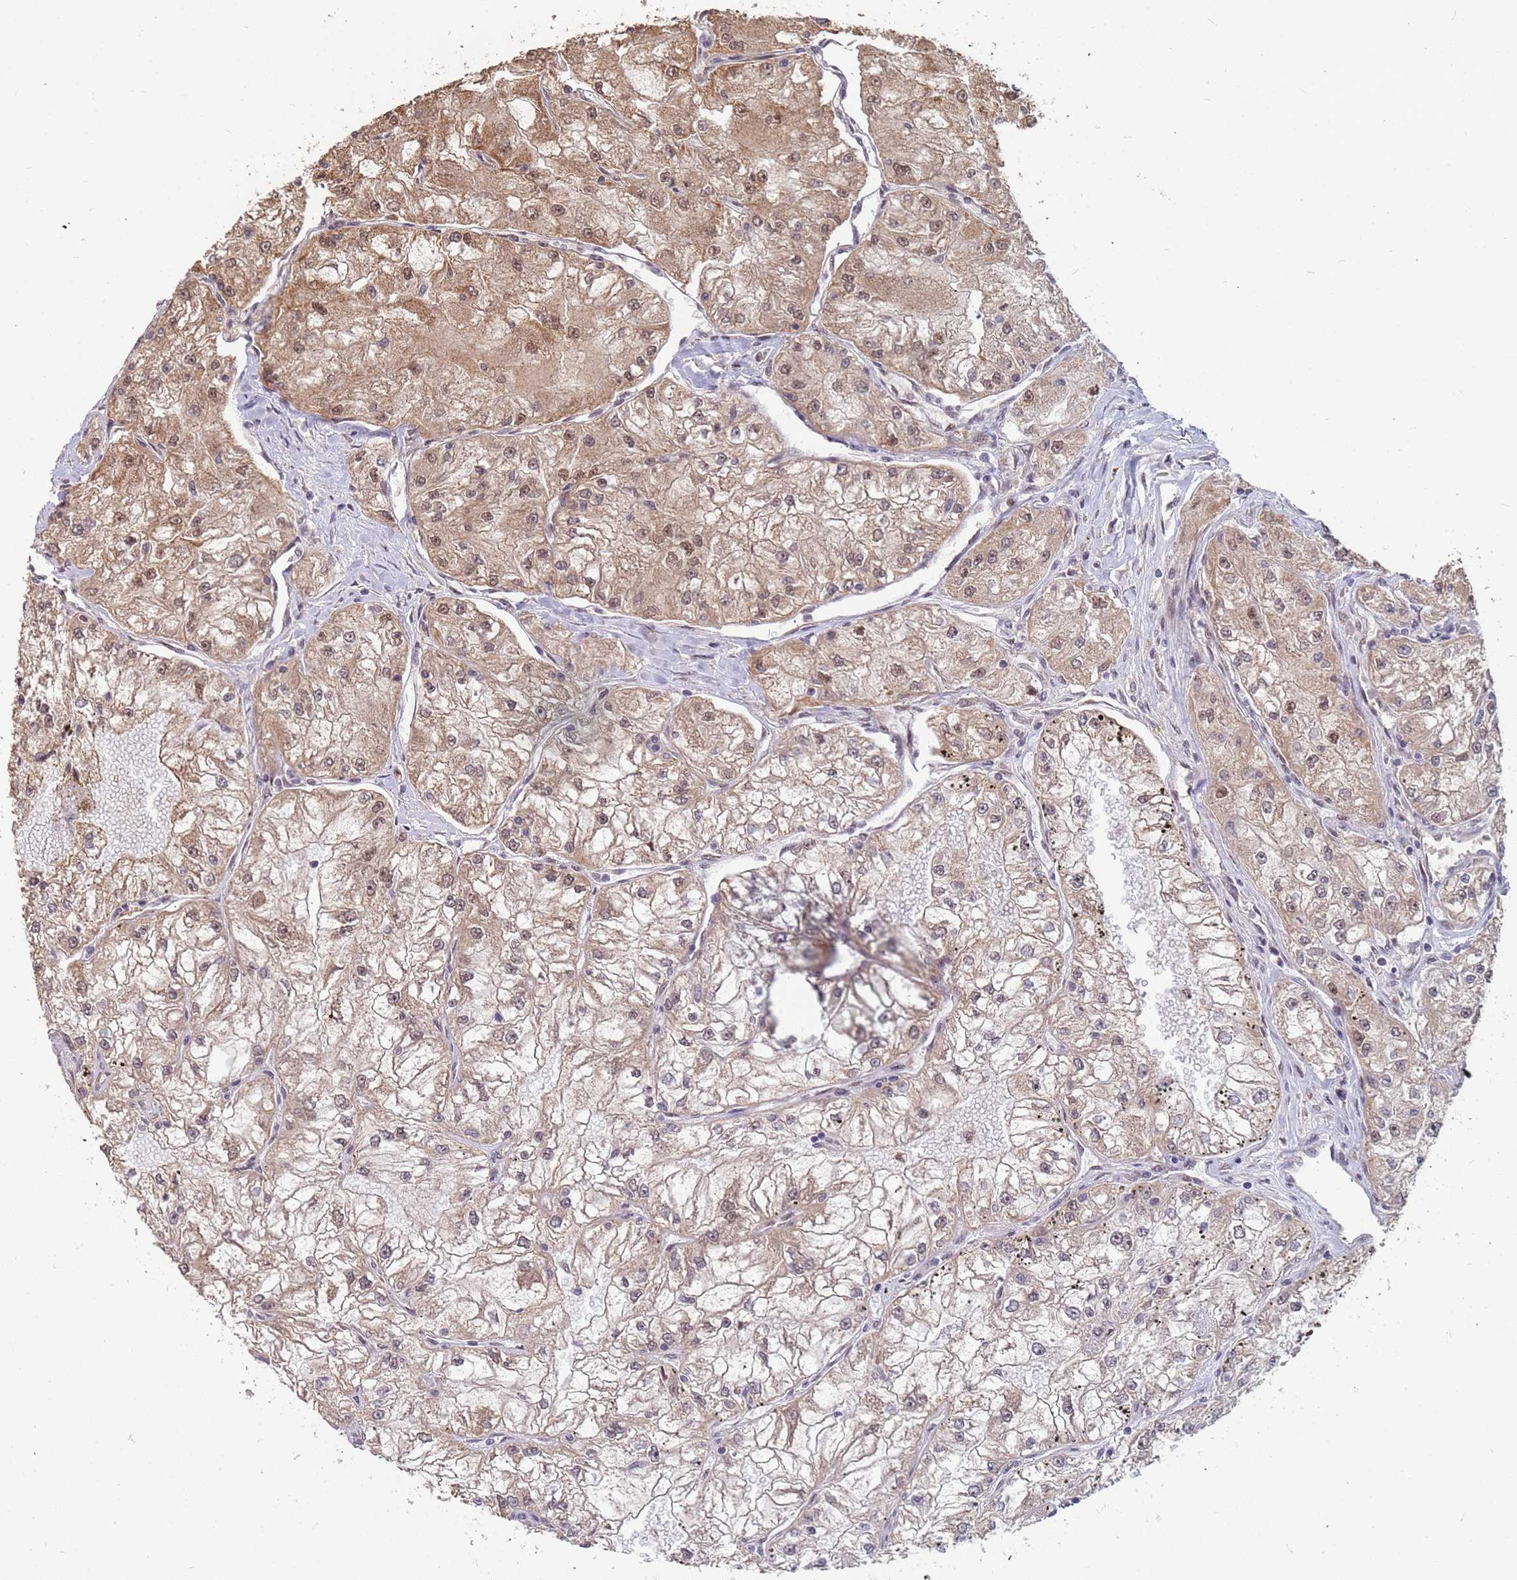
{"staining": {"intensity": "weak", "quantity": ">75%", "location": "cytoplasmic/membranous,nuclear"}, "tissue": "renal cancer", "cell_type": "Tumor cells", "image_type": "cancer", "snomed": [{"axis": "morphology", "description": "Adenocarcinoma, NOS"}, {"axis": "topography", "description": "Kidney"}], "caption": "DAB immunohistochemical staining of renal cancer (adenocarcinoma) exhibits weak cytoplasmic/membranous and nuclear protein staining in about >75% of tumor cells.", "gene": "DENND2B", "patient": {"sex": "female", "age": 72}}